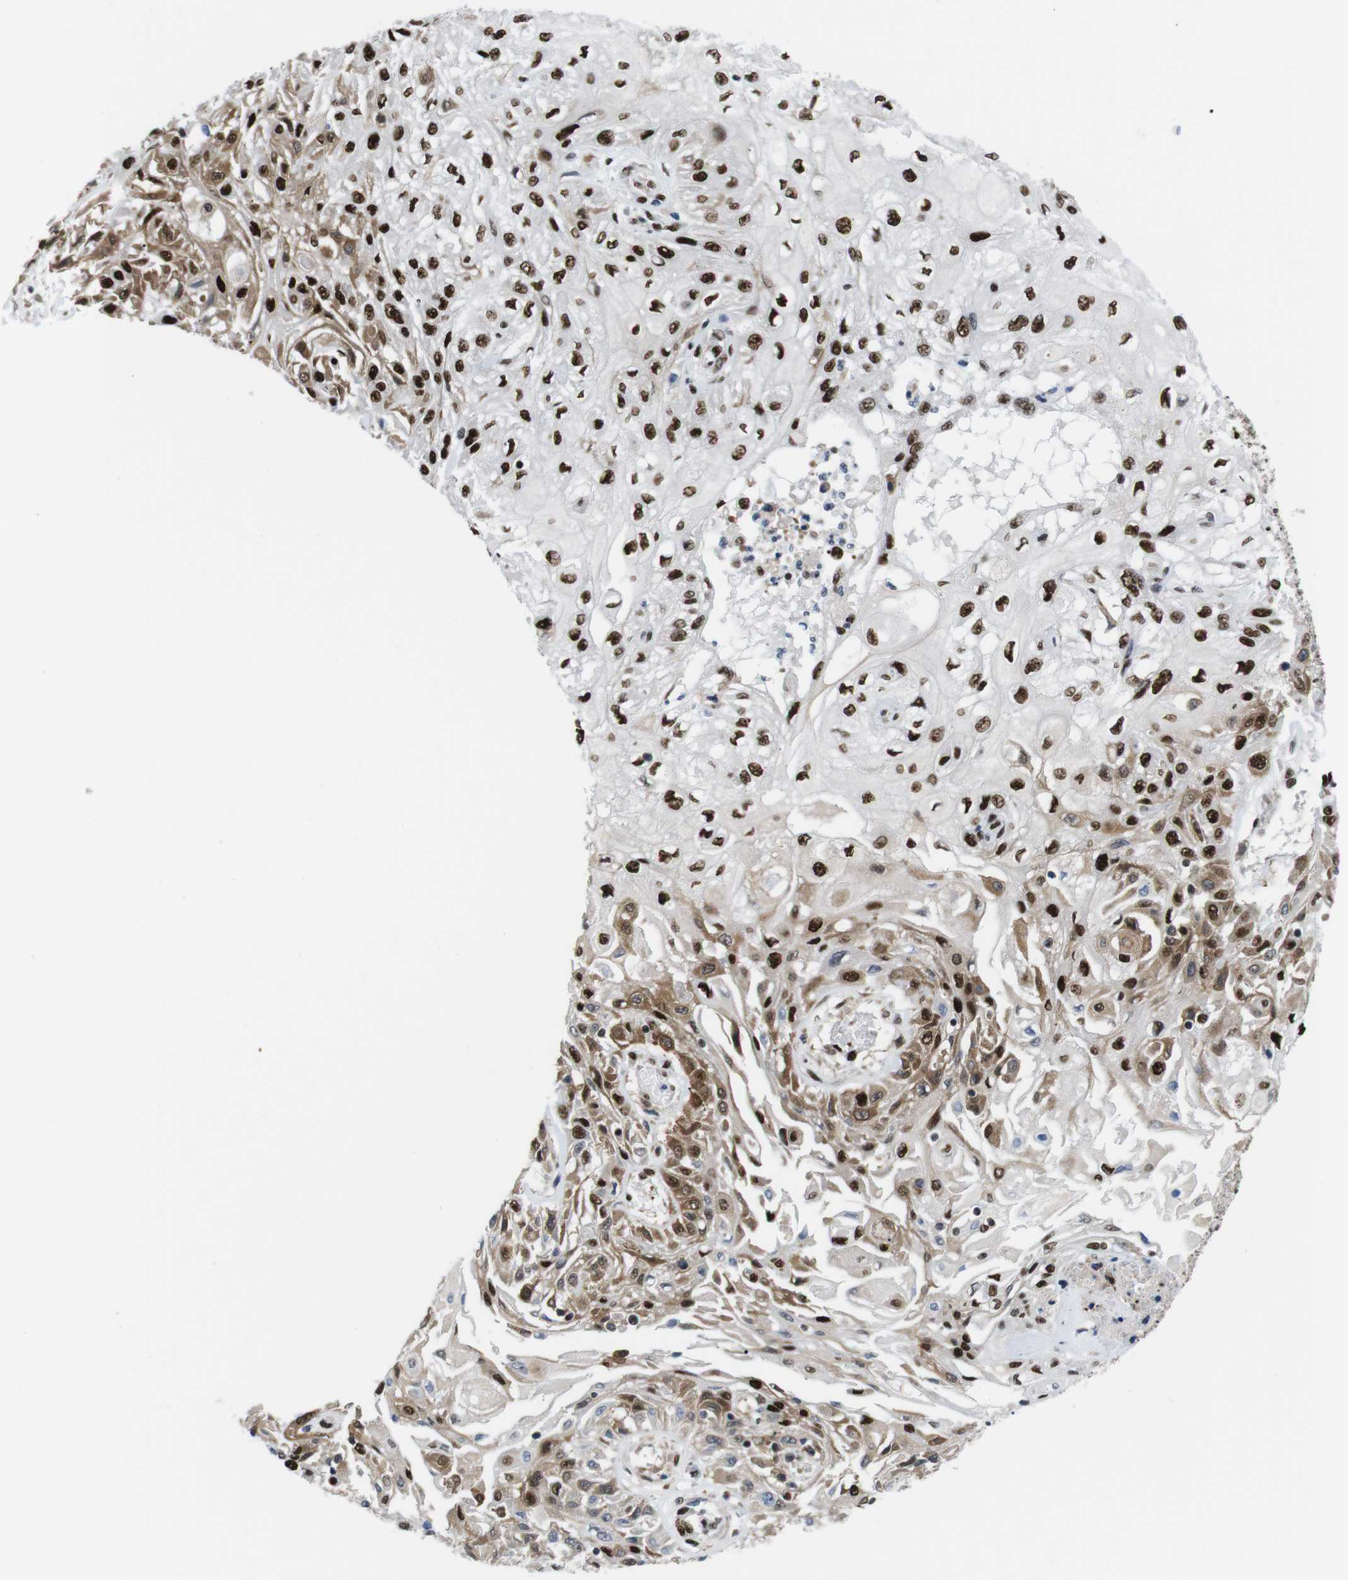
{"staining": {"intensity": "strong", "quantity": ">75%", "location": "cytoplasmic/membranous,nuclear"}, "tissue": "skin cancer", "cell_type": "Tumor cells", "image_type": "cancer", "snomed": [{"axis": "morphology", "description": "Squamous cell carcinoma, NOS"}, {"axis": "topography", "description": "Skin"}], "caption": "Immunohistochemical staining of skin cancer (squamous cell carcinoma) shows high levels of strong cytoplasmic/membranous and nuclear staining in approximately >75% of tumor cells.", "gene": "PSME3", "patient": {"sex": "male", "age": 75}}